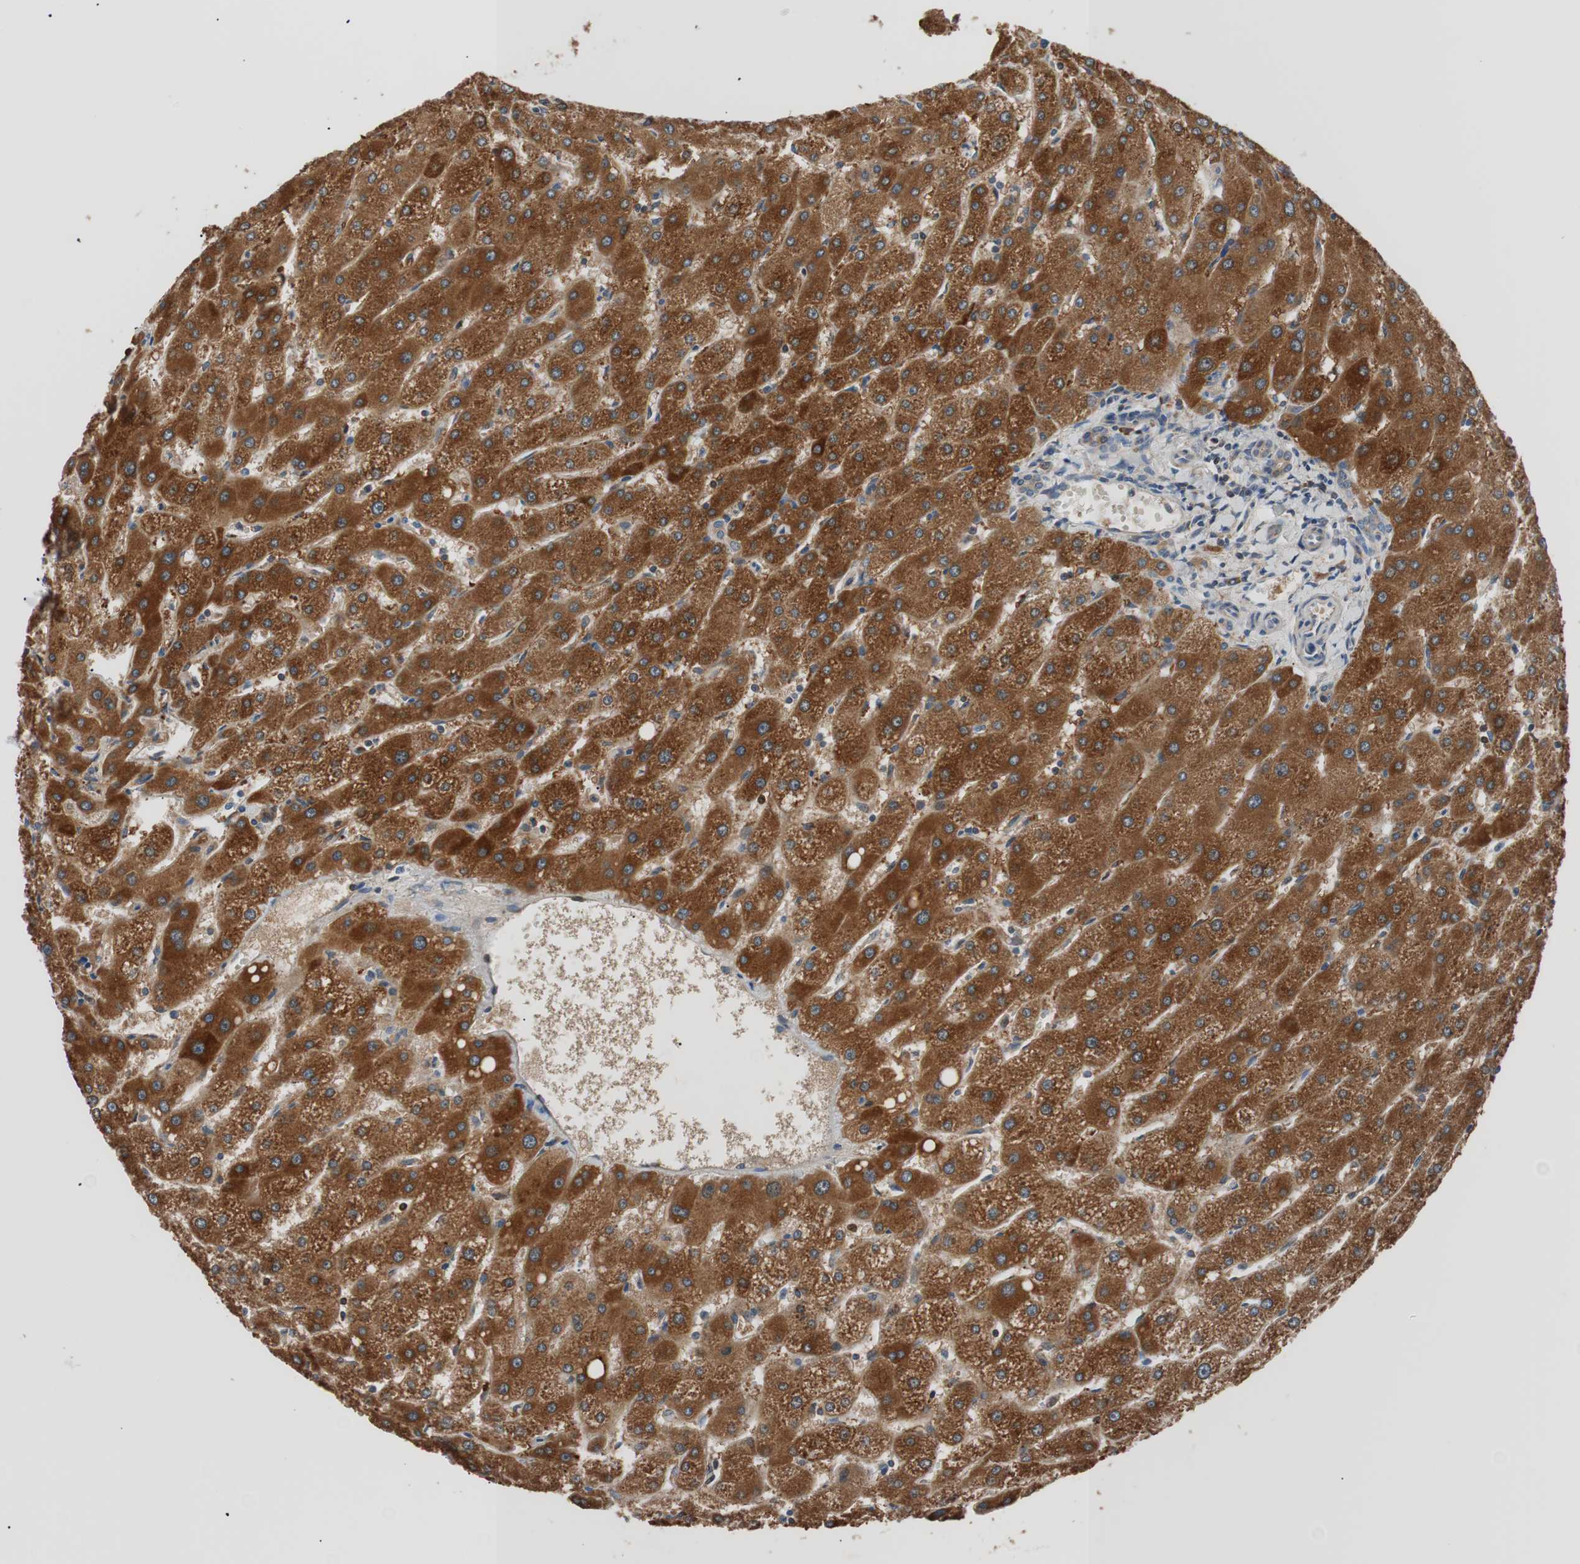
{"staining": {"intensity": "weak", "quantity": ">75%", "location": "cytoplasmic/membranous"}, "tissue": "liver", "cell_type": "Cholangiocytes", "image_type": "normal", "snomed": [{"axis": "morphology", "description": "Normal tissue, NOS"}, {"axis": "topography", "description": "Liver"}], "caption": "Weak cytoplasmic/membranous protein expression is appreciated in approximately >75% of cholangiocytes in liver.", "gene": "FADS2", "patient": {"sex": "male", "age": 67}}